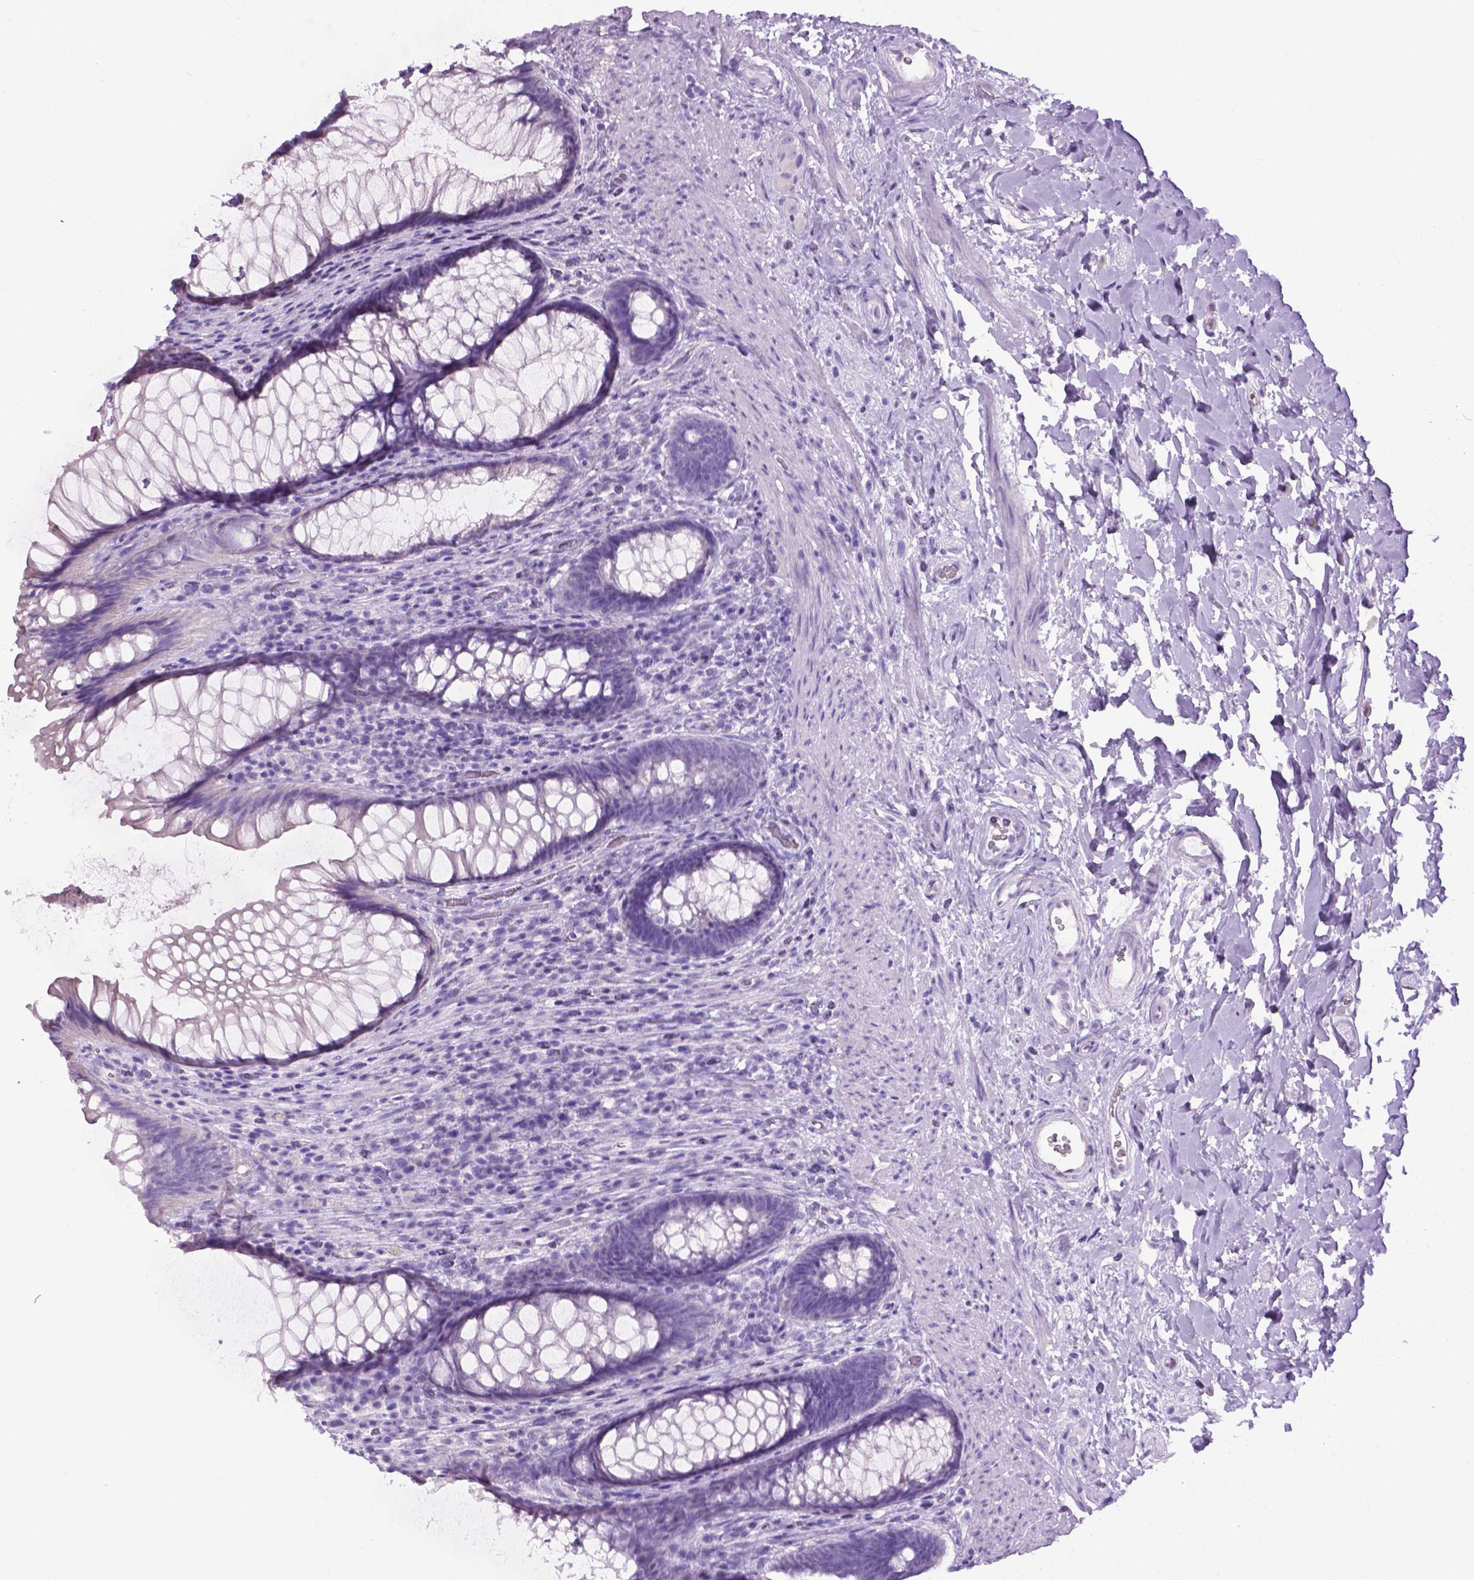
{"staining": {"intensity": "negative", "quantity": "none", "location": "none"}, "tissue": "rectum", "cell_type": "Glandular cells", "image_type": "normal", "snomed": [{"axis": "morphology", "description": "Normal tissue, NOS"}, {"axis": "topography", "description": "Smooth muscle"}, {"axis": "topography", "description": "Rectum"}], "caption": "Glandular cells are negative for protein expression in benign human rectum. The staining is performed using DAB (3,3'-diaminobenzidine) brown chromogen with nuclei counter-stained in using hematoxylin.", "gene": "LELP1", "patient": {"sex": "male", "age": 53}}